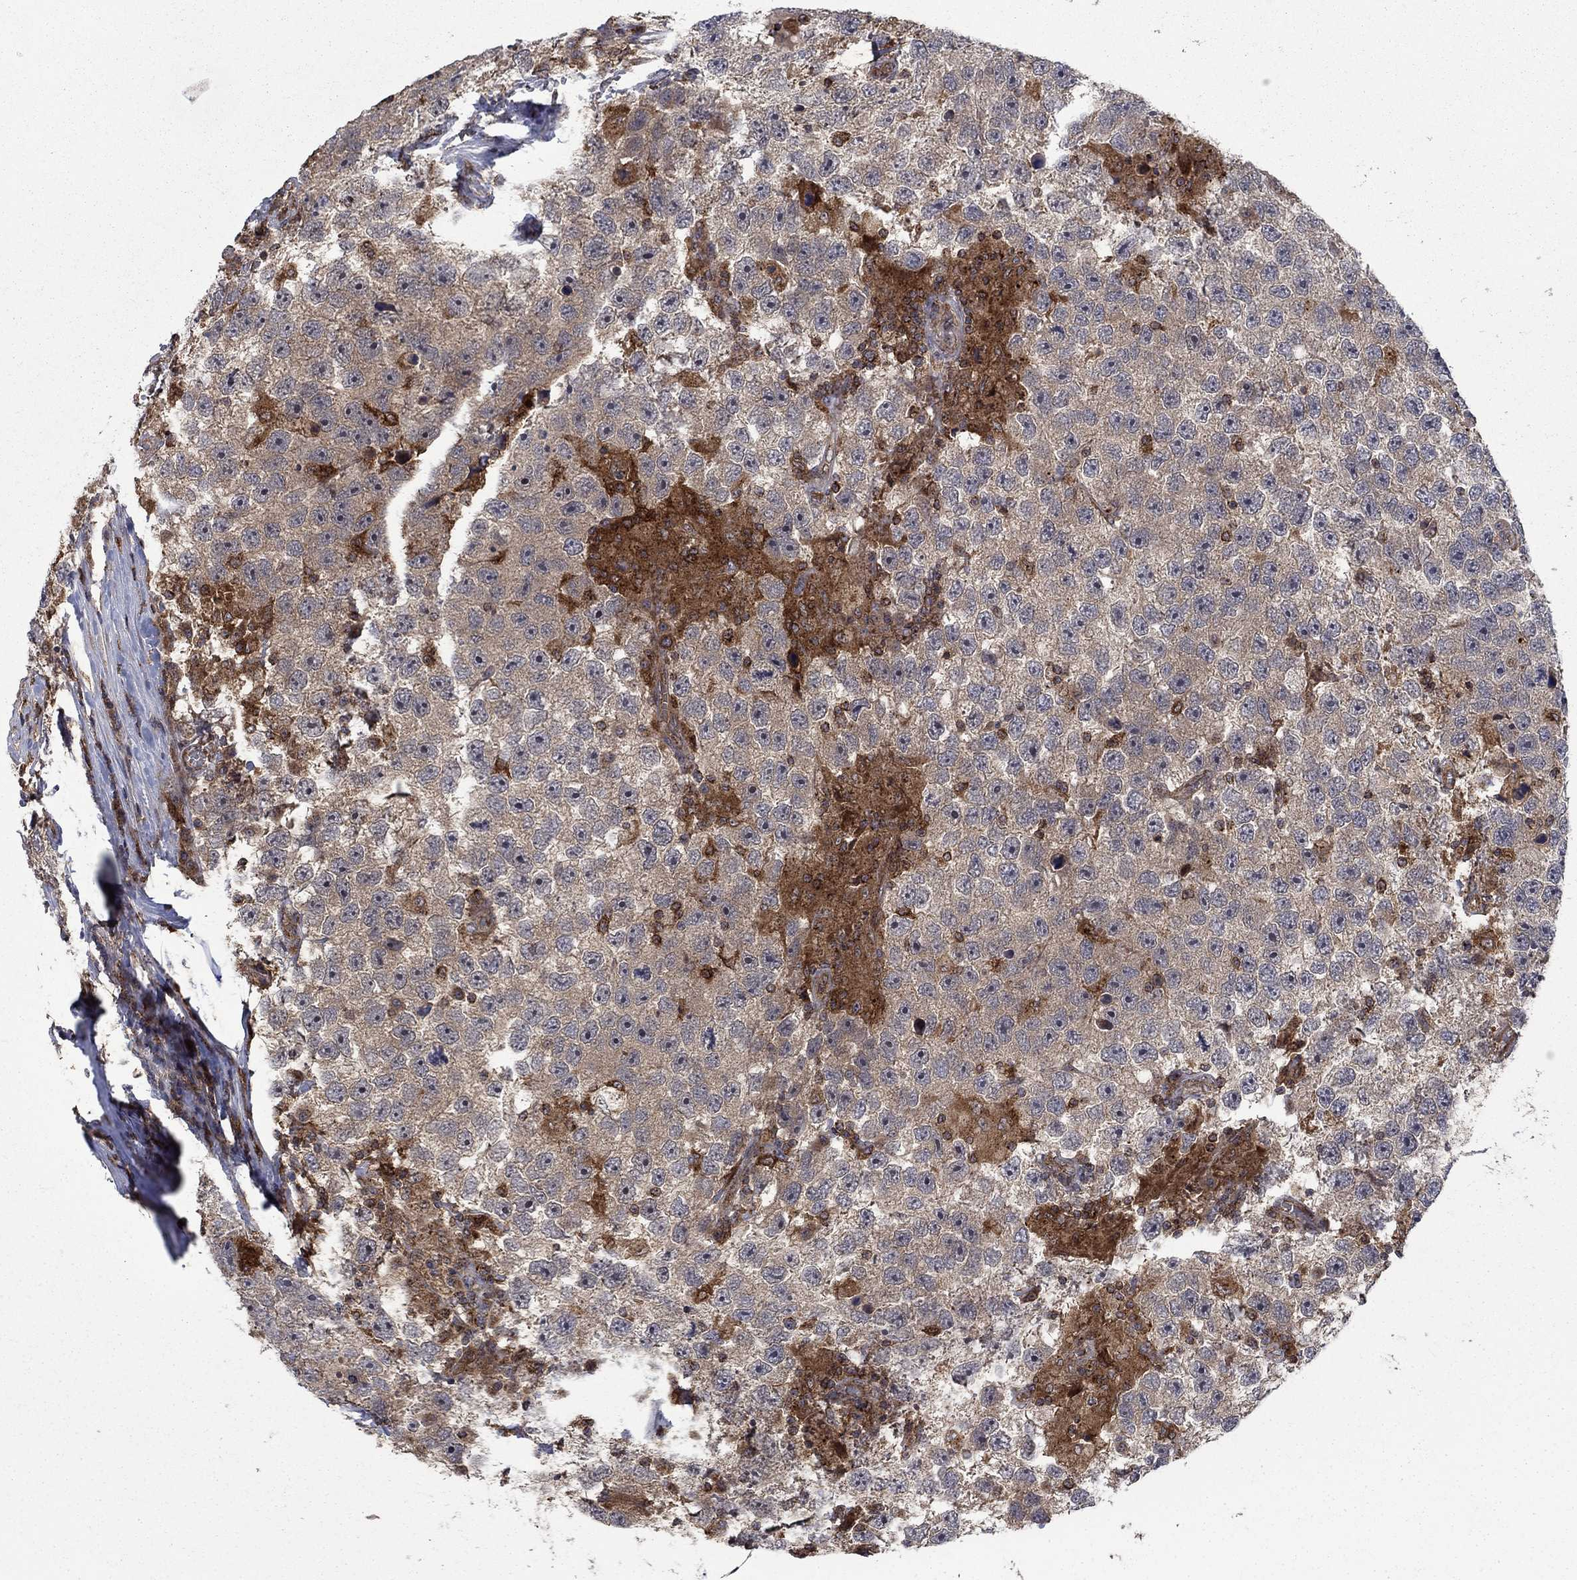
{"staining": {"intensity": "weak", "quantity": "<25%", "location": "cytoplasmic/membranous"}, "tissue": "testis cancer", "cell_type": "Tumor cells", "image_type": "cancer", "snomed": [{"axis": "morphology", "description": "Seminoma, NOS"}, {"axis": "topography", "description": "Testis"}], "caption": "The histopathology image exhibits no staining of tumor cells in testis cancer (seminoma). The staining was performed using DAB to visualize the protein expression in brown, while the nuclei were stained in blue with hematoxylin (Magnification: 20x).", "gene": "IFI35", "patient": {"sex": "male", "age": 26}}